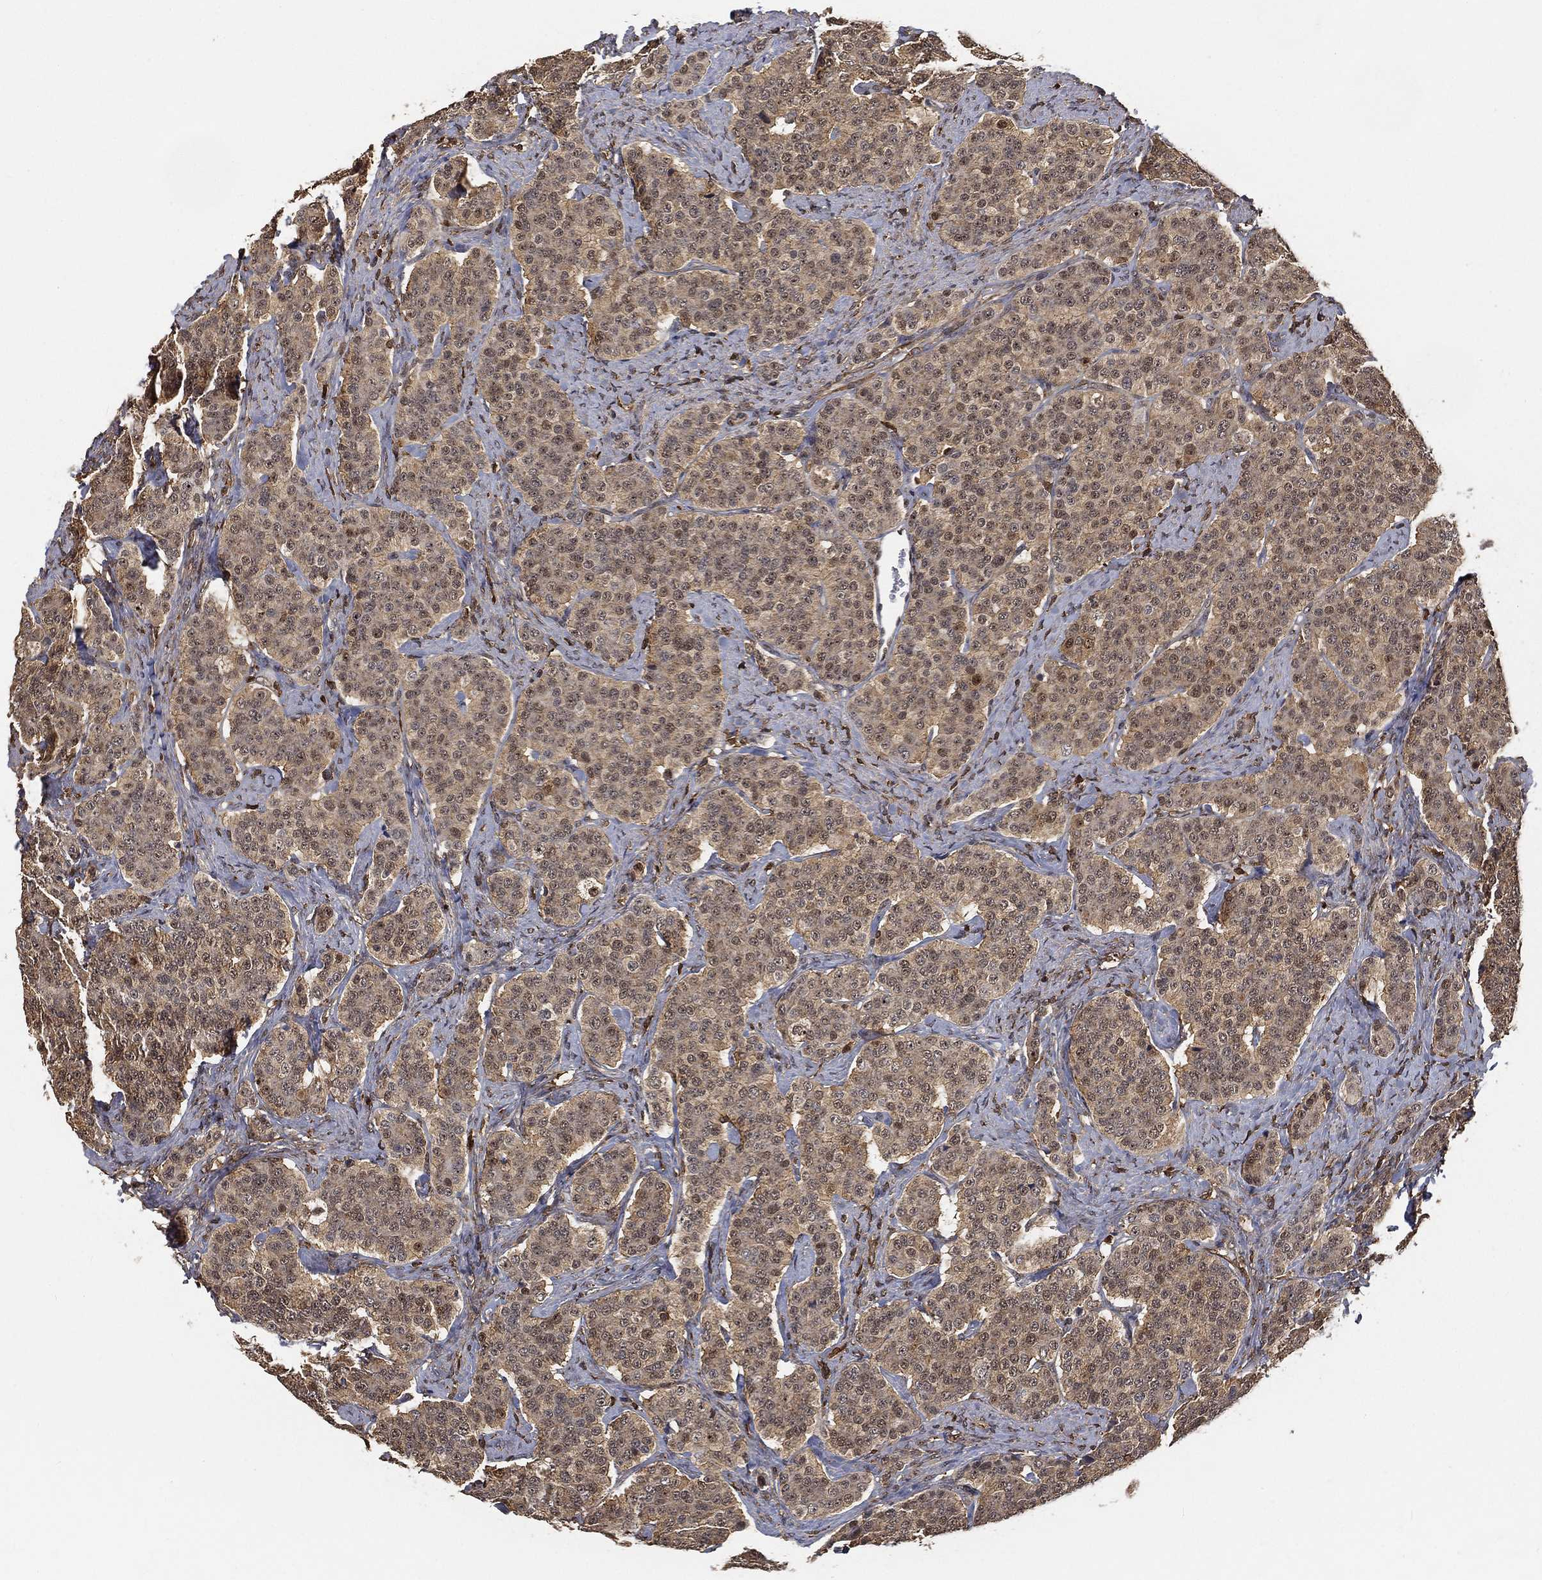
{"staining": {"intensity": "weak", "quantity": "25%-75%", "location": "cytoplasmic/membranous"}, "tissue": "carcinoid", "cell_type": "Tumor cells", "image_type": "cancer", "snomed": [{"axis": "morphology", "description": "Carcinoid, malignant, NOS"}, {"axis": "topography", "description": "Small intestine"}], "caption": "Carcinoid was stained to show a protein in brown. There is low levels of weak cytoplasmic/membranous staining in about 25%-75% of tumor cells.", "gene": "CRYL1", "patient": {"sex": "female", "age": 58}}